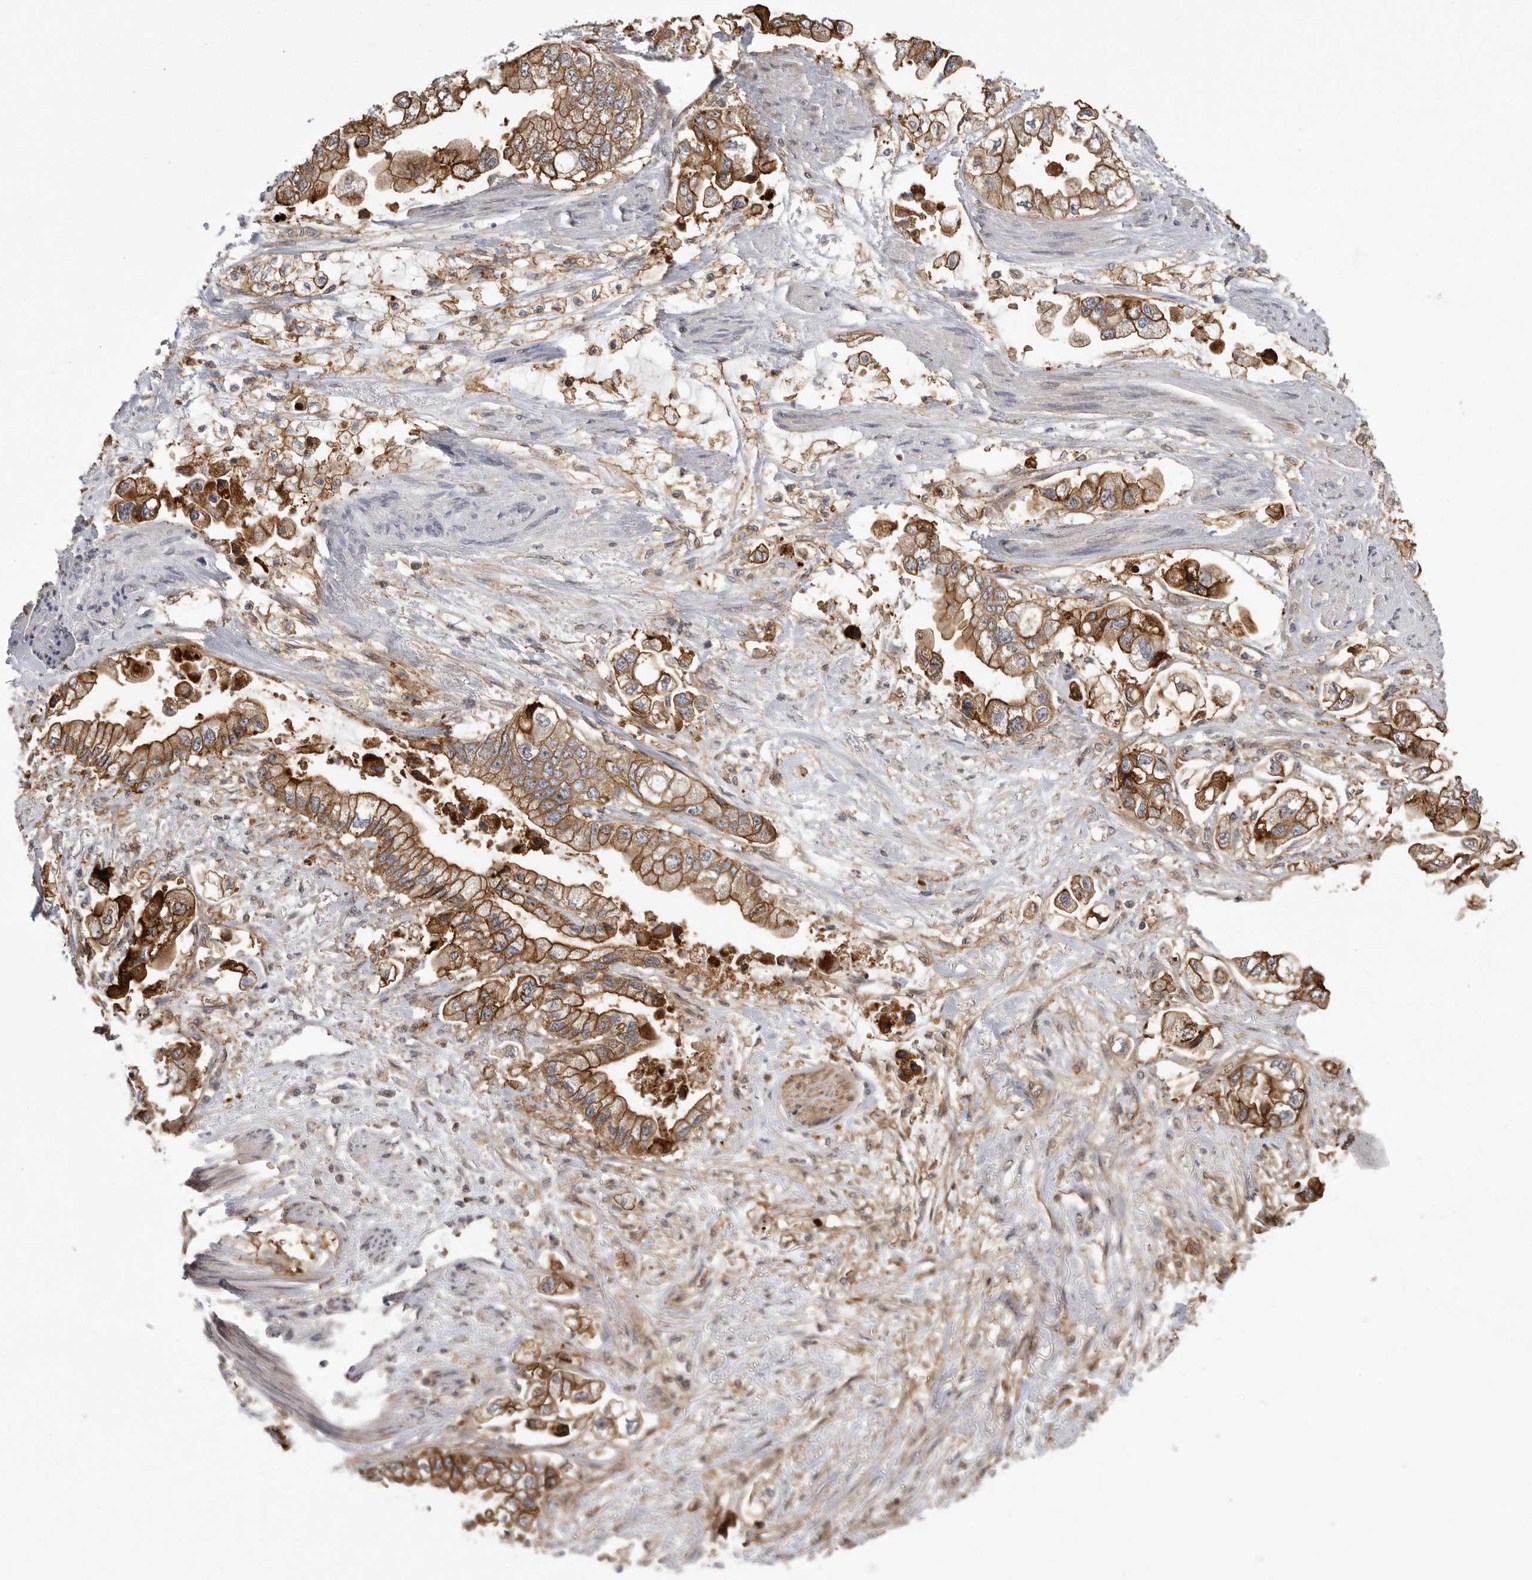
{"staining": {"intensity": "moderate", "quantity": ">75%", "location": "cytoplasmic/membranous"}, "tissue": "stomach cancer", "cell_type": "Tumor cells", "image_type": "cancer", "snomed": [{"axis": "morphology", "description": "Adenocarcinoma, NOS"}, {"axis": "topography", "description": "Stomach"}], "caption": "Moderate cytoplasmic/membranous expression for a protein is present in about >75% of tumor cells of adenocarcinoma (stomach) using IHC.", "gene": "NECTIN1", "patient": {"sex": "male", "age": 62}}